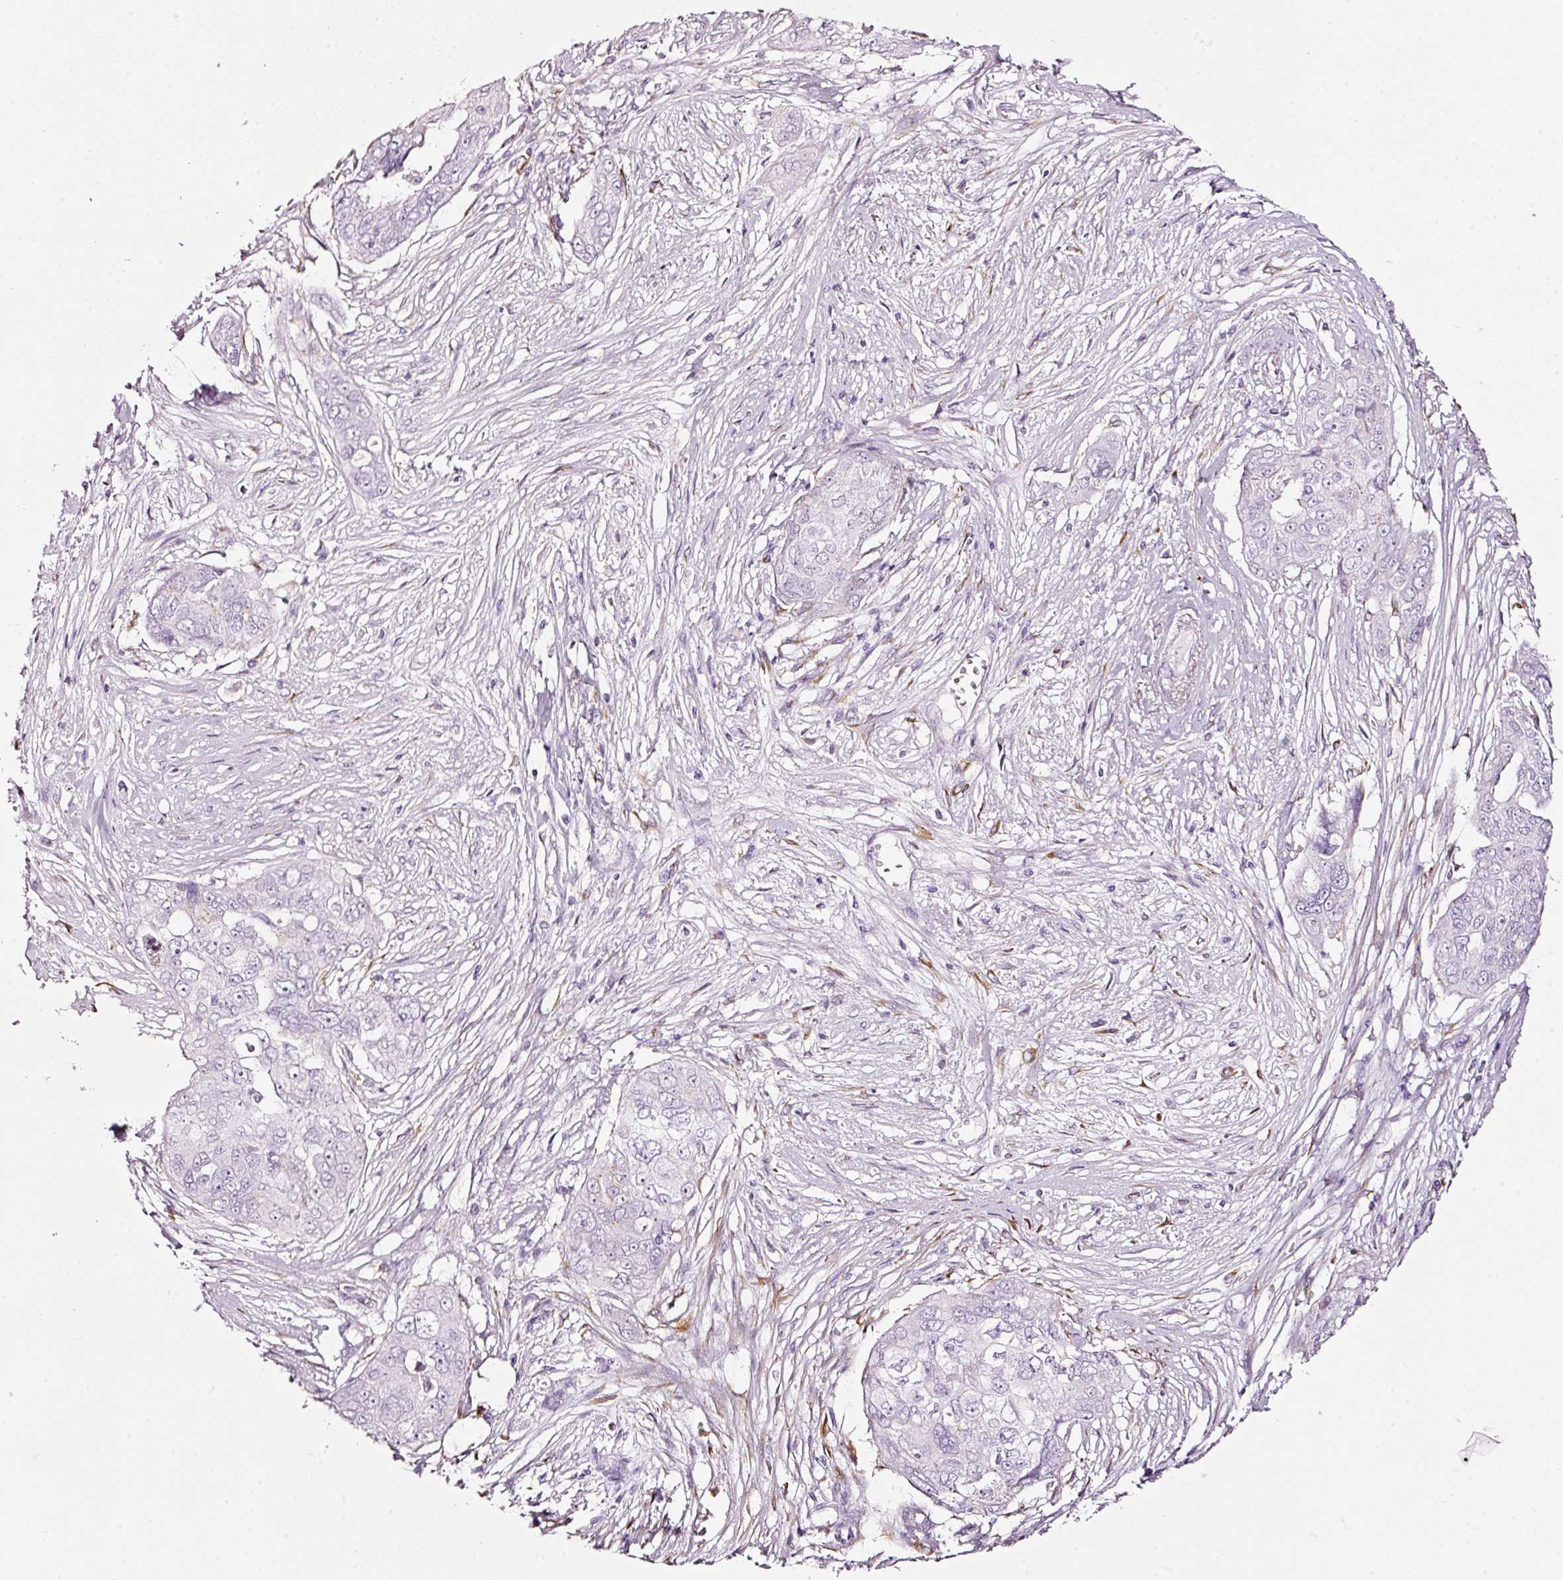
{"staining": {"intensity": "negative", "quantity": "none", "location": "none"}, "tissue": "ovarian cancer", "cell_type": "Tumor cells", "image_type": "cancer", "snomed": [{"axis": "morphology", "description": "Carcinoma, endometroid"}, {"axis": "topography", "description": "Ovary"}], "caption": "IHC histopathology image of neoplastic tissue: human ovarian cancer (endometroid carcinoma) stained with DAB reveals no significant protein positivity in tumor cells.", "gene": "SDF4", "patient": {"sex": "female", "age": 70}}